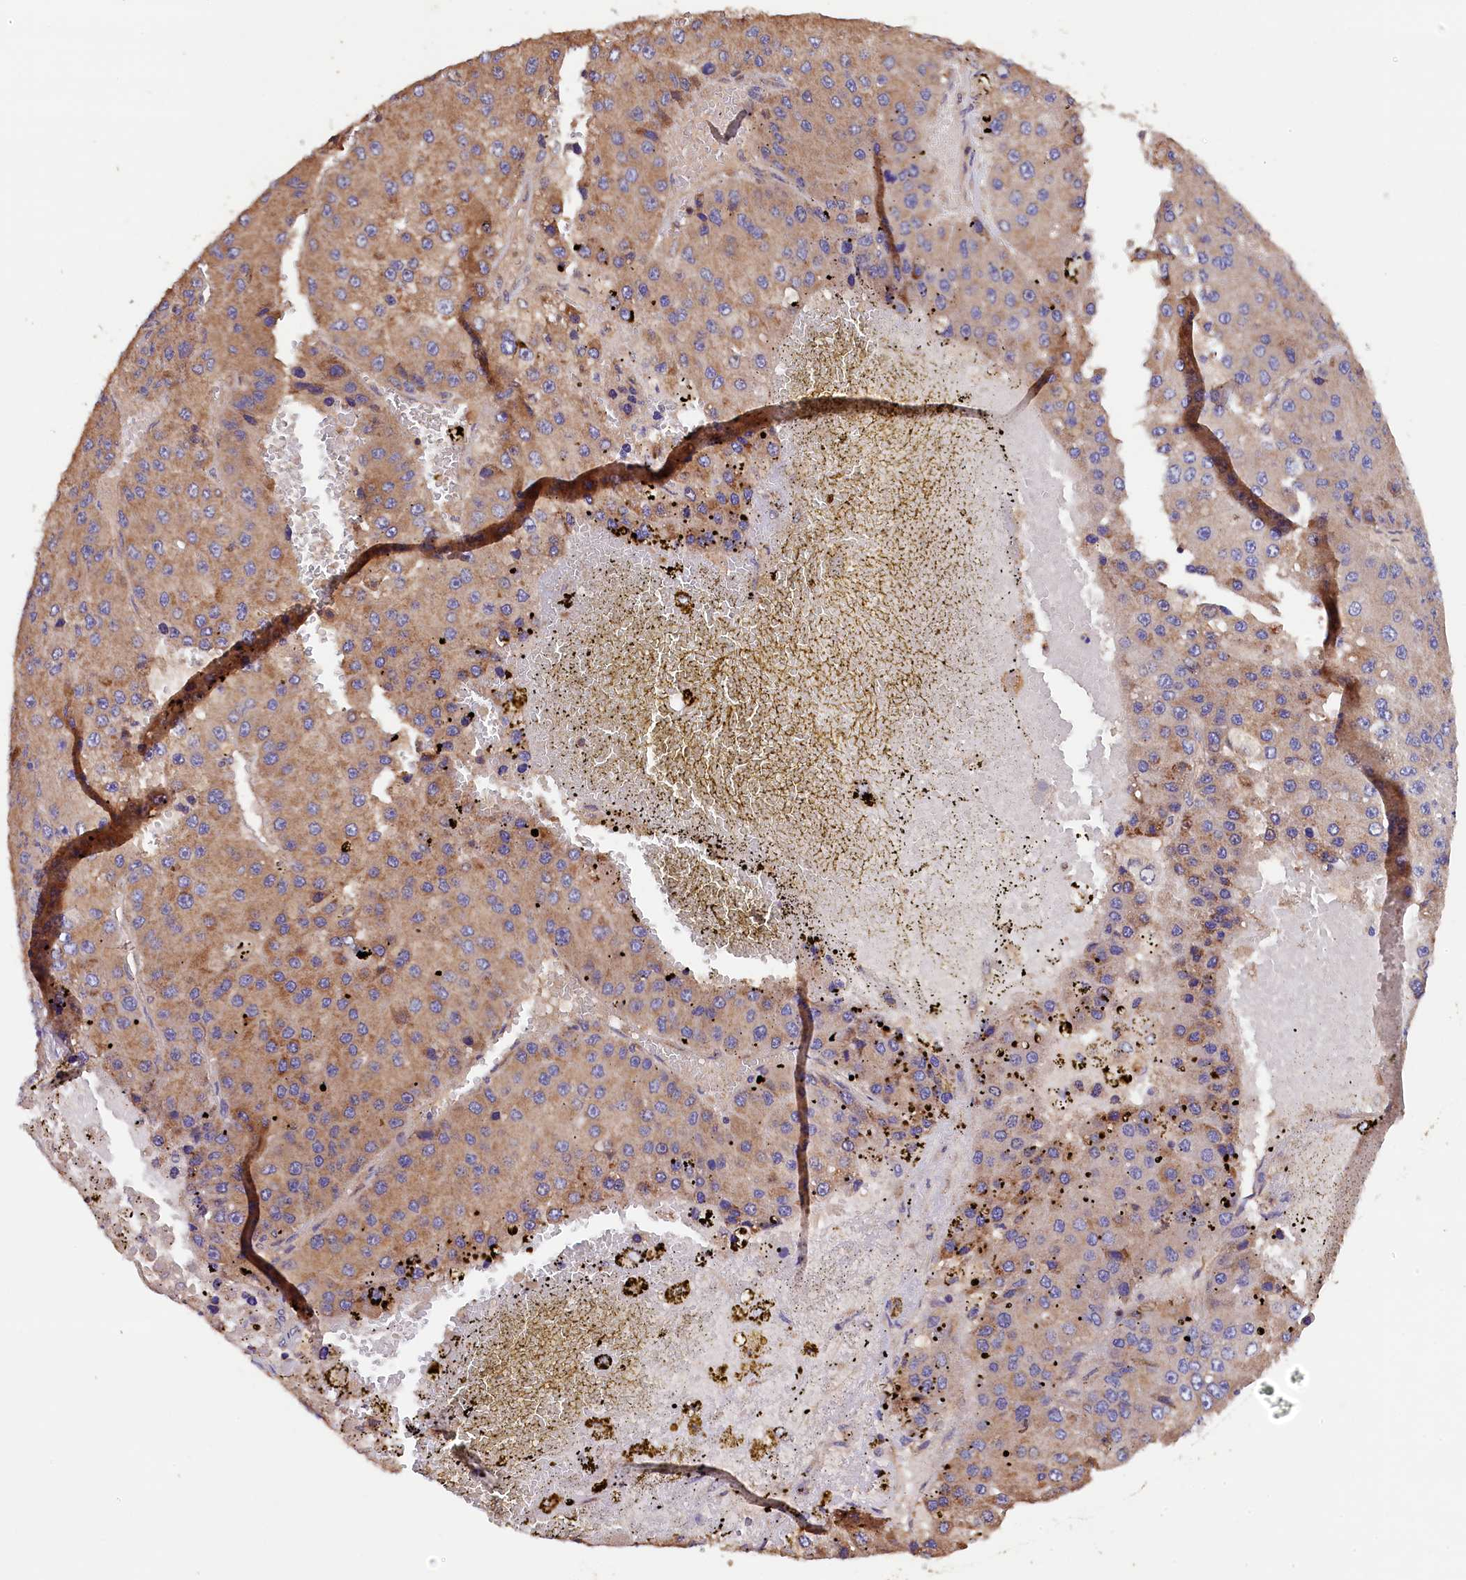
{"staining": {"intensity": "moderate", "quantity": ">75%", "location": "cytoplasmic/membranous"}, "tissue": "liver cancer", "cell_type": "Tumor cells", "image_type": "cancer", "snomed": [{"axis": "morphology", "description": "Carcinoma, Hepatocellular, NOS"}, {"axis": "topography", "description": "Liver"}], "caption": "Liver hepatocellular carcinoma stained with a brown dye demonstrates moderate cytoplasmic/membranous positive expression in about >75% of tumor cells.", "gene": "KLC2", "patient": {"sex": "female", "age": 73}}